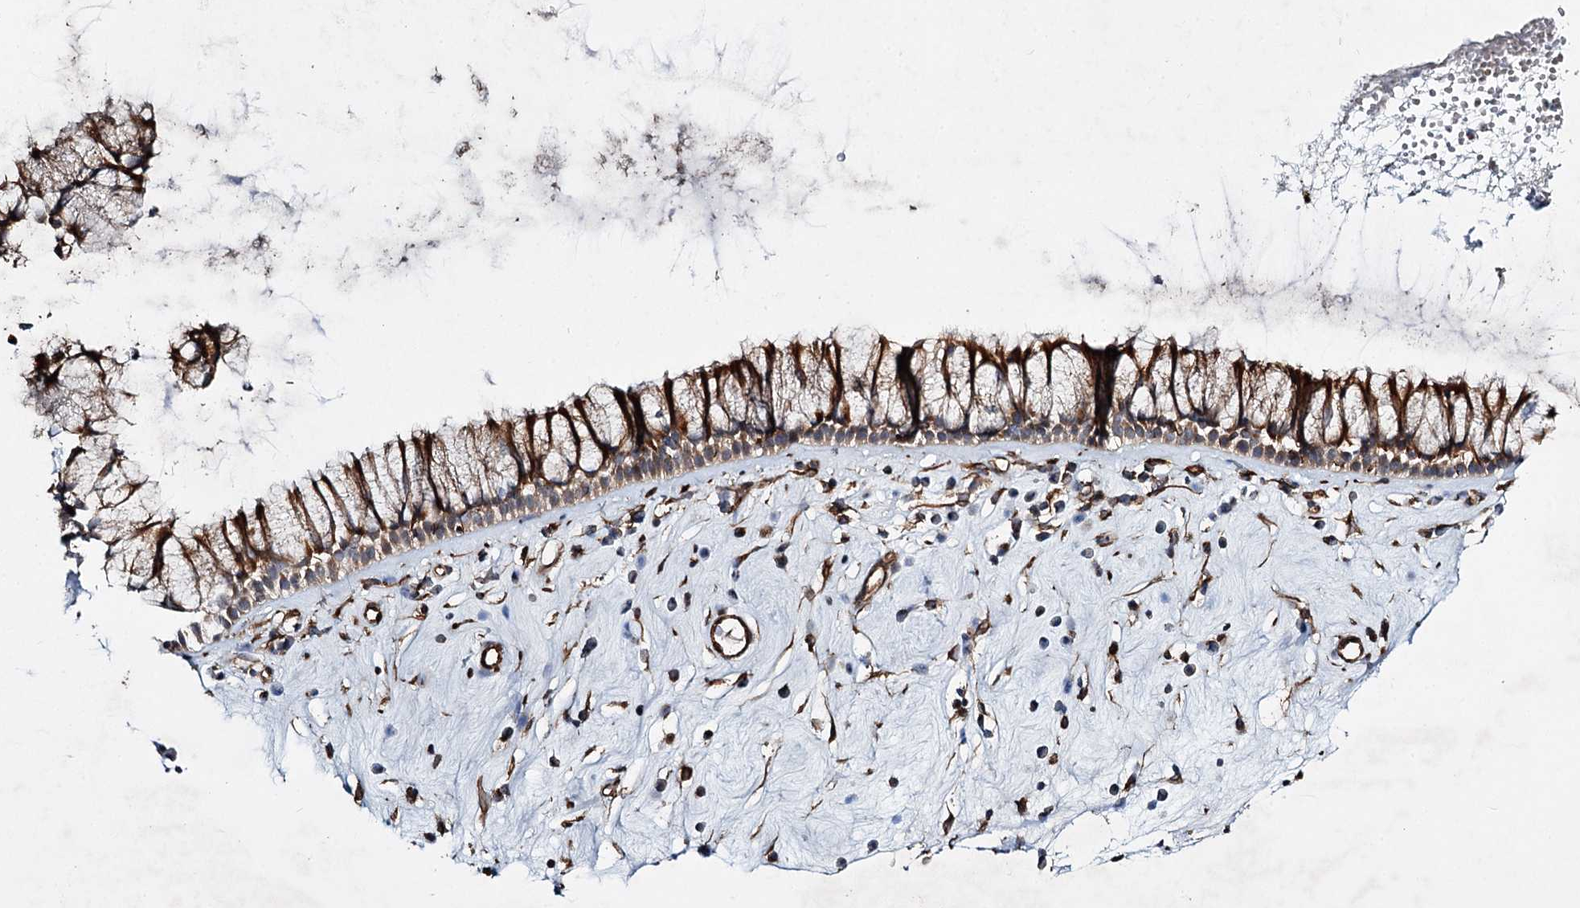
{"staining": {"intensity": "strong", "quantity": "25%-75%", "location": "cytoplasmic/membranous"}, "tissue": "nasopharynx", "cell_type": "Respiratory epithelial cells", "image_type": "normal", "snomed": [{"axis": "morphology", "description": "Normal tissue, NOS"}, {"axis": "morphology", "description": "Inflammation, NOS"}, {"axis": "topography", "description": "Nasopharynx"}], "caption": "Strong cytoplasmic/membranous protein positivity is identified in about 25%-75% of respiratory epithelial cells in nasopharynx.", "gene": "DPEP2", "patient": {"sex": "male", "age": 29}}